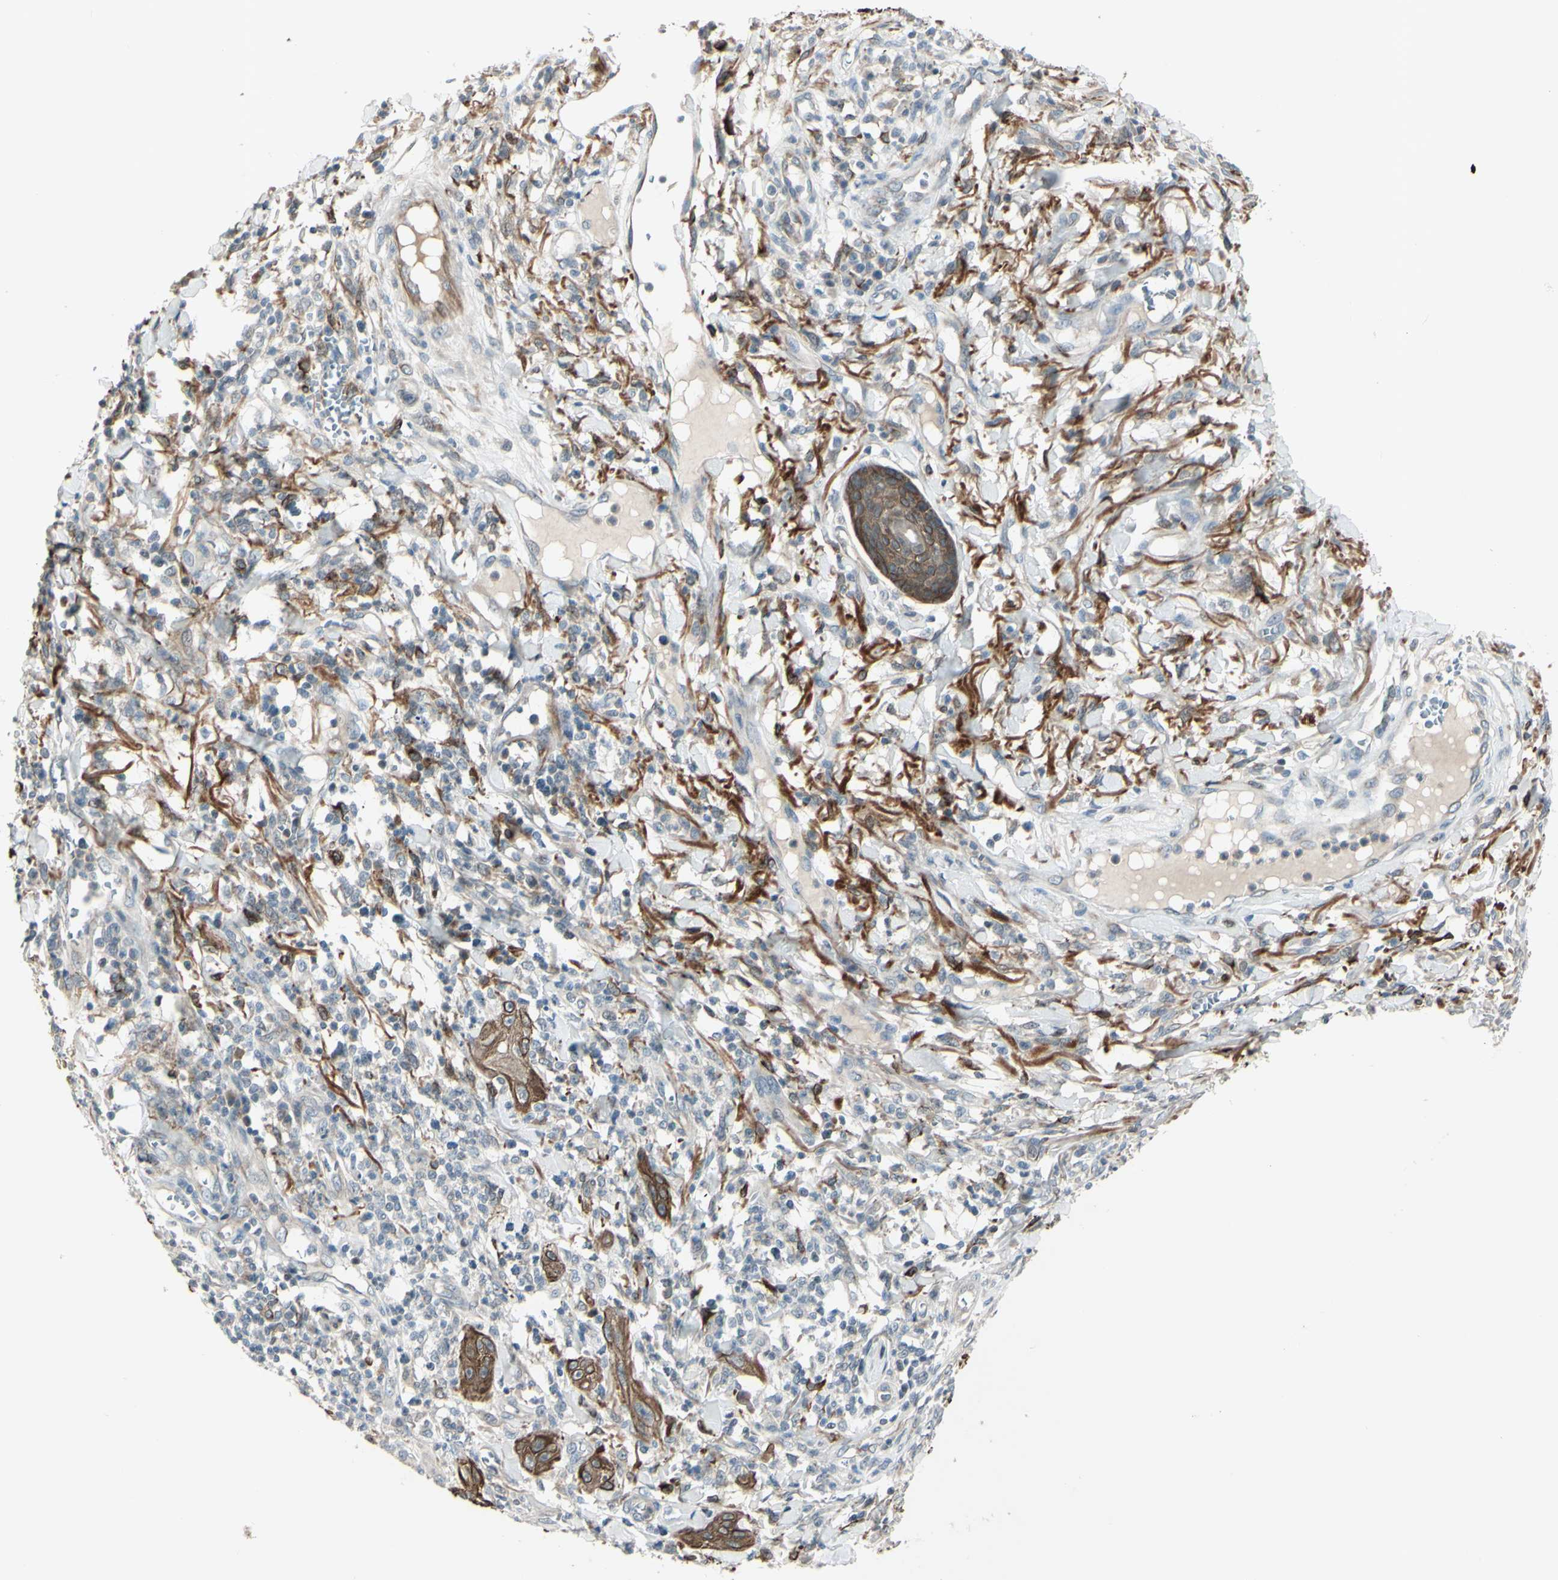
{"staining": {"intensity": "moderate", "quantity": ">75%", "location": "cytoplasmic/membranous"}, "tissue": "skin cancer", "cell_type": "Tumor cells", "image_type": "cancer", "snomed": [{"axis": "morphology", "description": "Squamous cell carcinoma, NOS"}, {"axis": "topography", "description": "Skin"}], "caption": "IHC of human skin cancer exhibits medium levels of moderate cytoplasmic/membranous staining in about >75% of tumor cells. (Brightfield microscopy of DAB IHC at high magnification).", "gene": "FGFR2", "patient": {"sex": "female", "age": 78}}